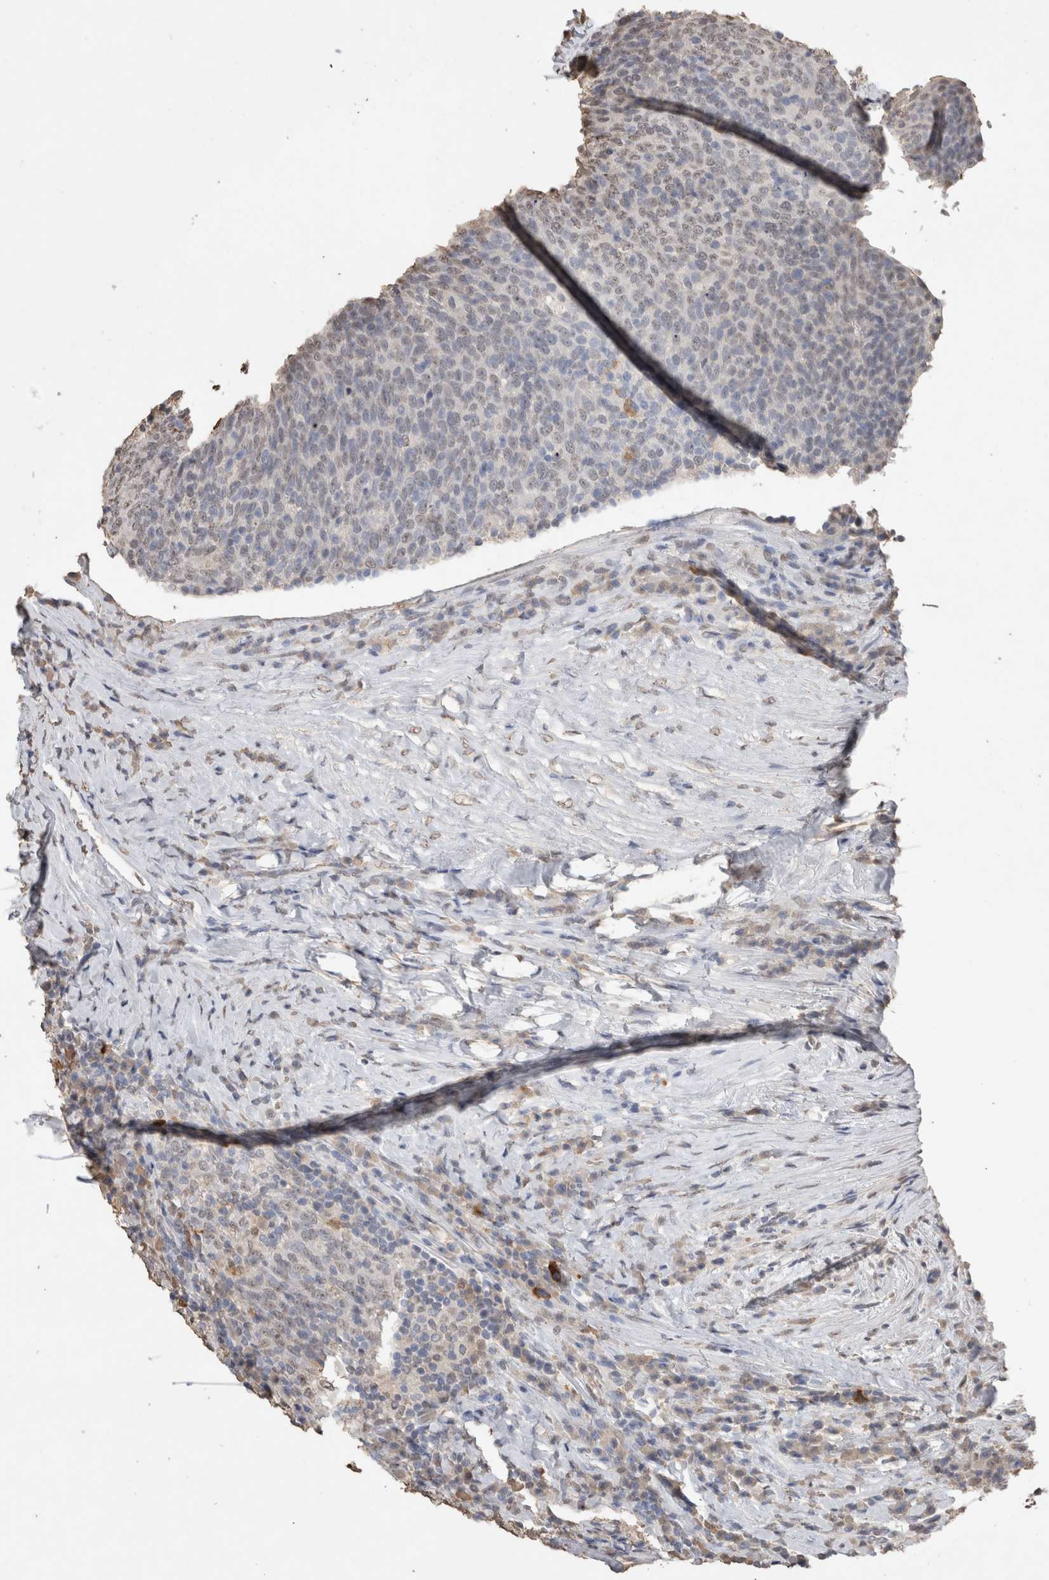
{"staining": {"intensity": "negative", "quantity": "none", "location": "none"}, "tissue": "head and neck cancer", "cell_type": "Tumor cells", "image_type": "cancer", "snomed": [{"axis": "morphology", "description": "Squamous cell carcinoma, NOS"}, {"axis": "morphology", "description": "Squamous cell carcinoma, metastatic, NOS"}, {"axis": "topography", "description": "Lymph node"}, {"axis": "topography", "description": "Head-Neck"}], "caption": "This image is of metastatic squamous cell carcinoma (head and neck) stained with immunohistochemistry to label a protein in brown with the nuclei are counter-stained blue. There is no positivity in tumor cells. (DAB (3,3'-diaminobenzidine) IHC, high magnification).", "gene": "LGALS2", "patient": {"sex": "male", "age": 62}}